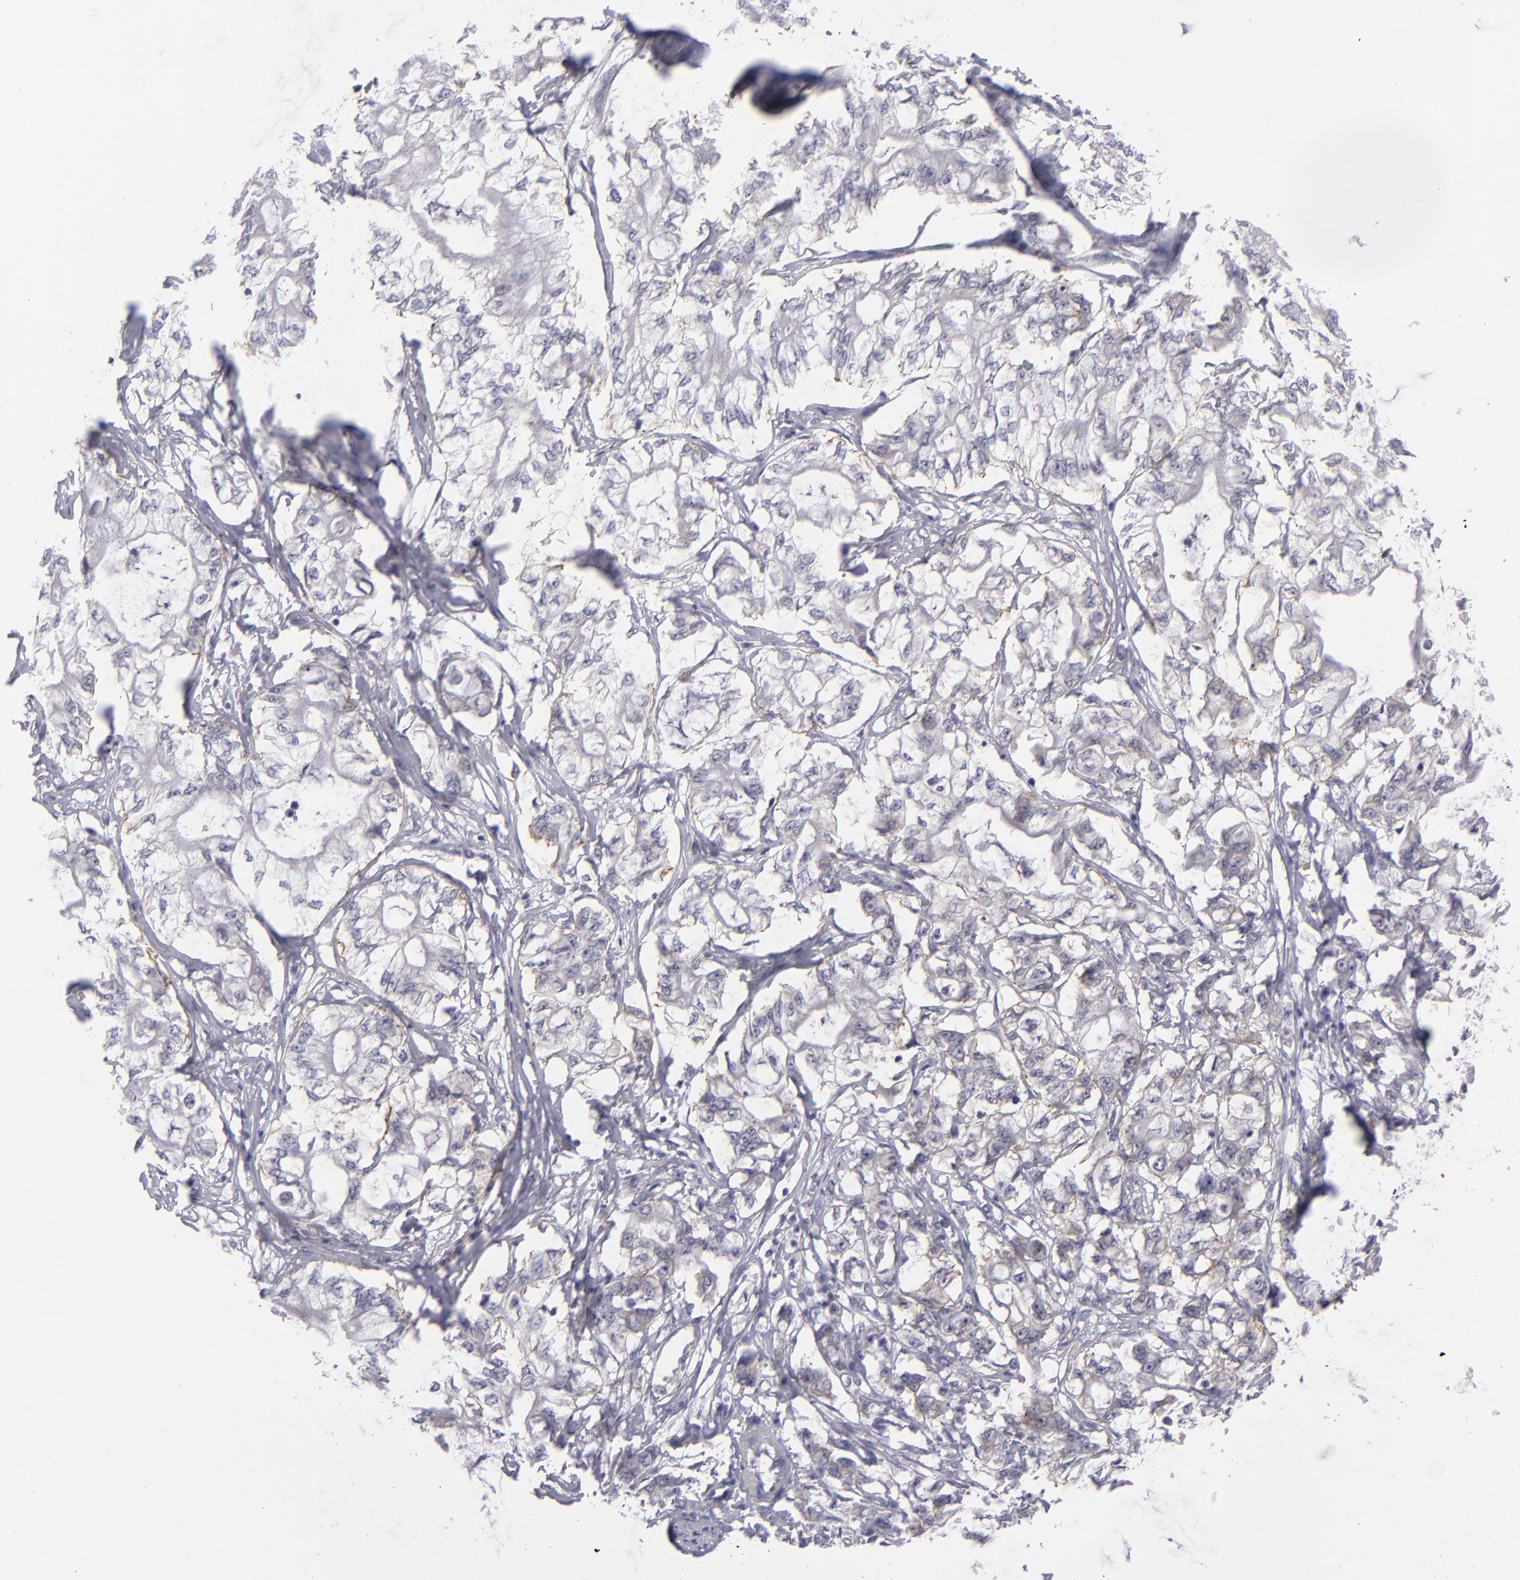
{"staining": {"intensity": "strong", "quantity": "<25%", "location": "cytoplasmic/membranous"}, "tissue": "pancreatic cancer", "cell_type": "Tumor cells", "image_type": "cancer", "snomed": [{"axis": "morphology", "description": "Adenocarcinoma, NOS"}, {"axis": "topography", "description": "Pancreas"}], "caption": "Tumor cells exhibit strong cytoplasmic/membranous staining in approximately <25% of cells in pancreatic cancer.", "gene": "ITGB4", "patient": {"sex": "male", "age": 79}}